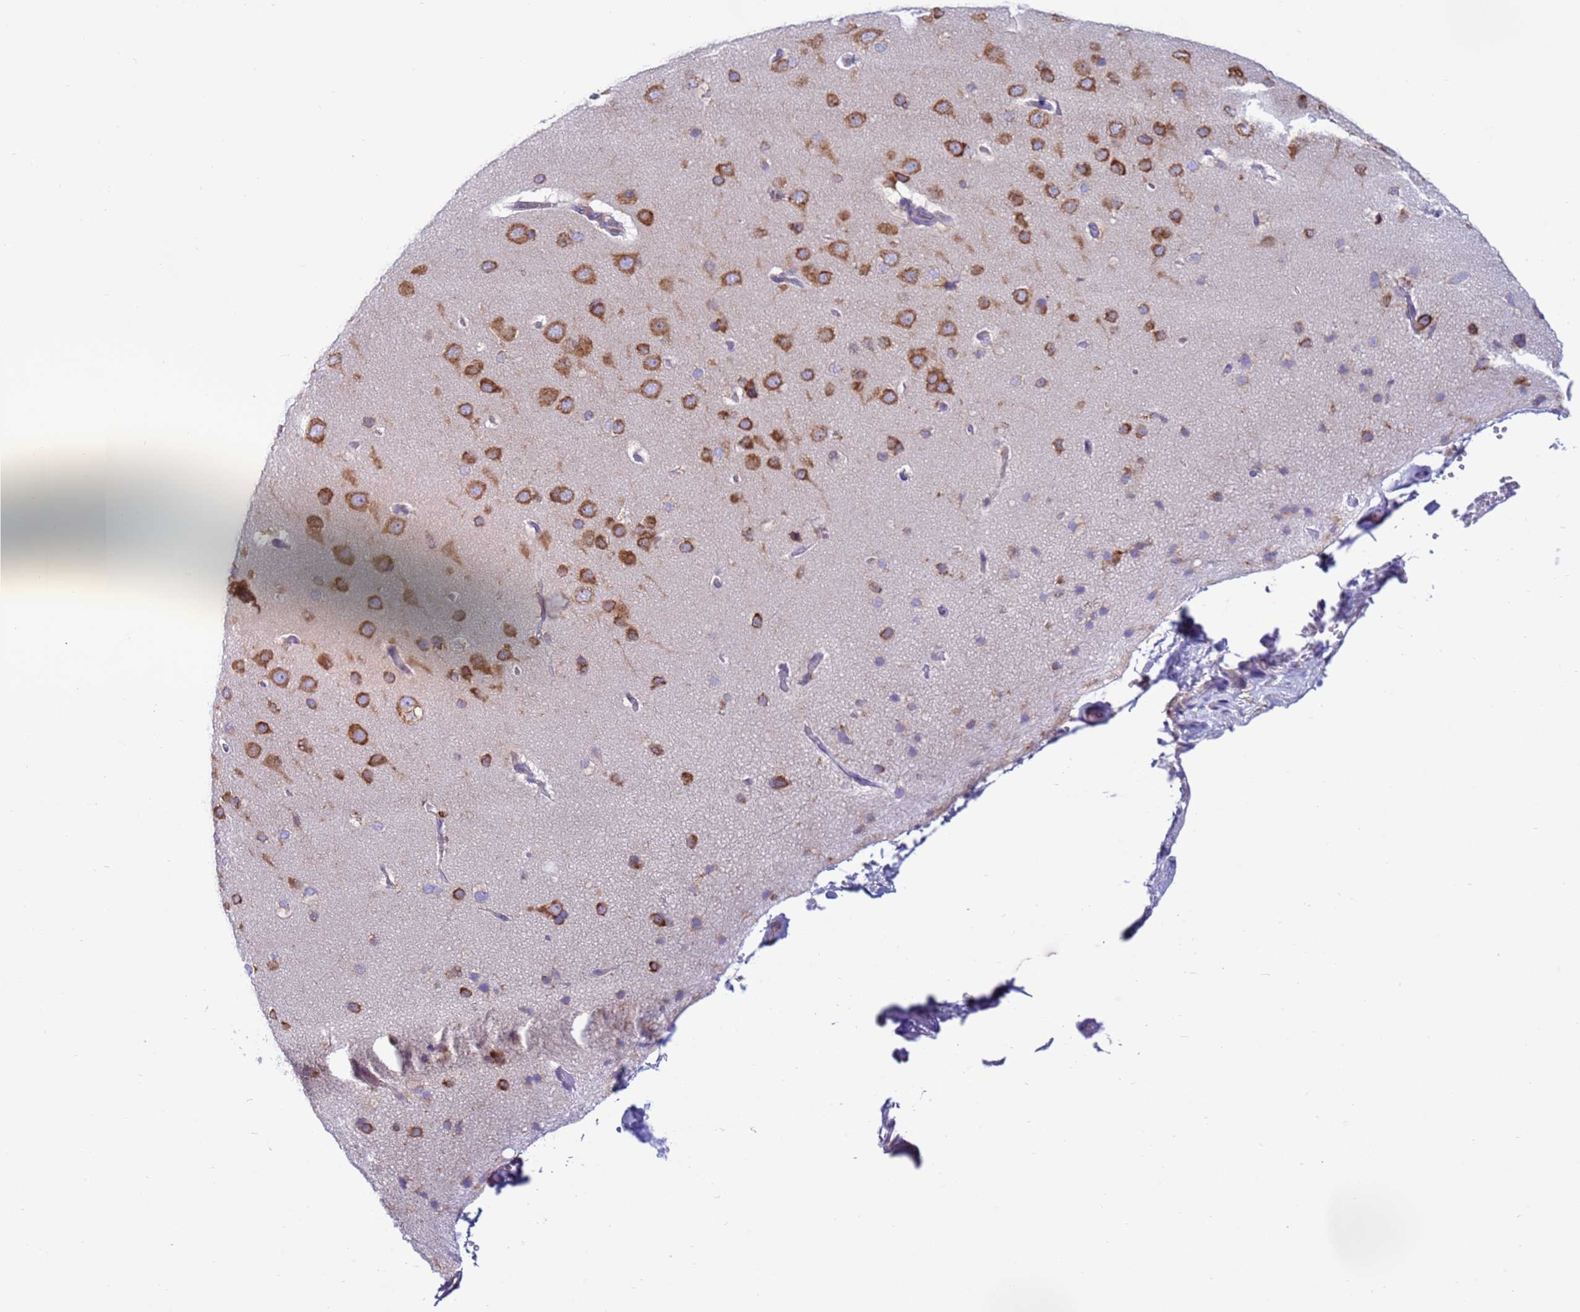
{"staining": {"intensity": "negative", "quantity": "none", "location": "none"}, "tissue": "cerebral cortex", "cell_type": "Endothelial cells", "image_type": "normal", "snomed": [{"axis": "morphology", "description": "Normal tissue, NOS"}, {"axis": "topography", "description": "Cerebral cortex"}], "caption": "Image shows no significant protein staining in endothelial cells of benign cerebral cortex. The staining was performed using DAB to visualize the protein expression in brown, while the nuclei were stained in blue with hematoxylin (Magnification: 20x).", "gene": "VARS1", "patient": {"sex": "male", "age": 62}}